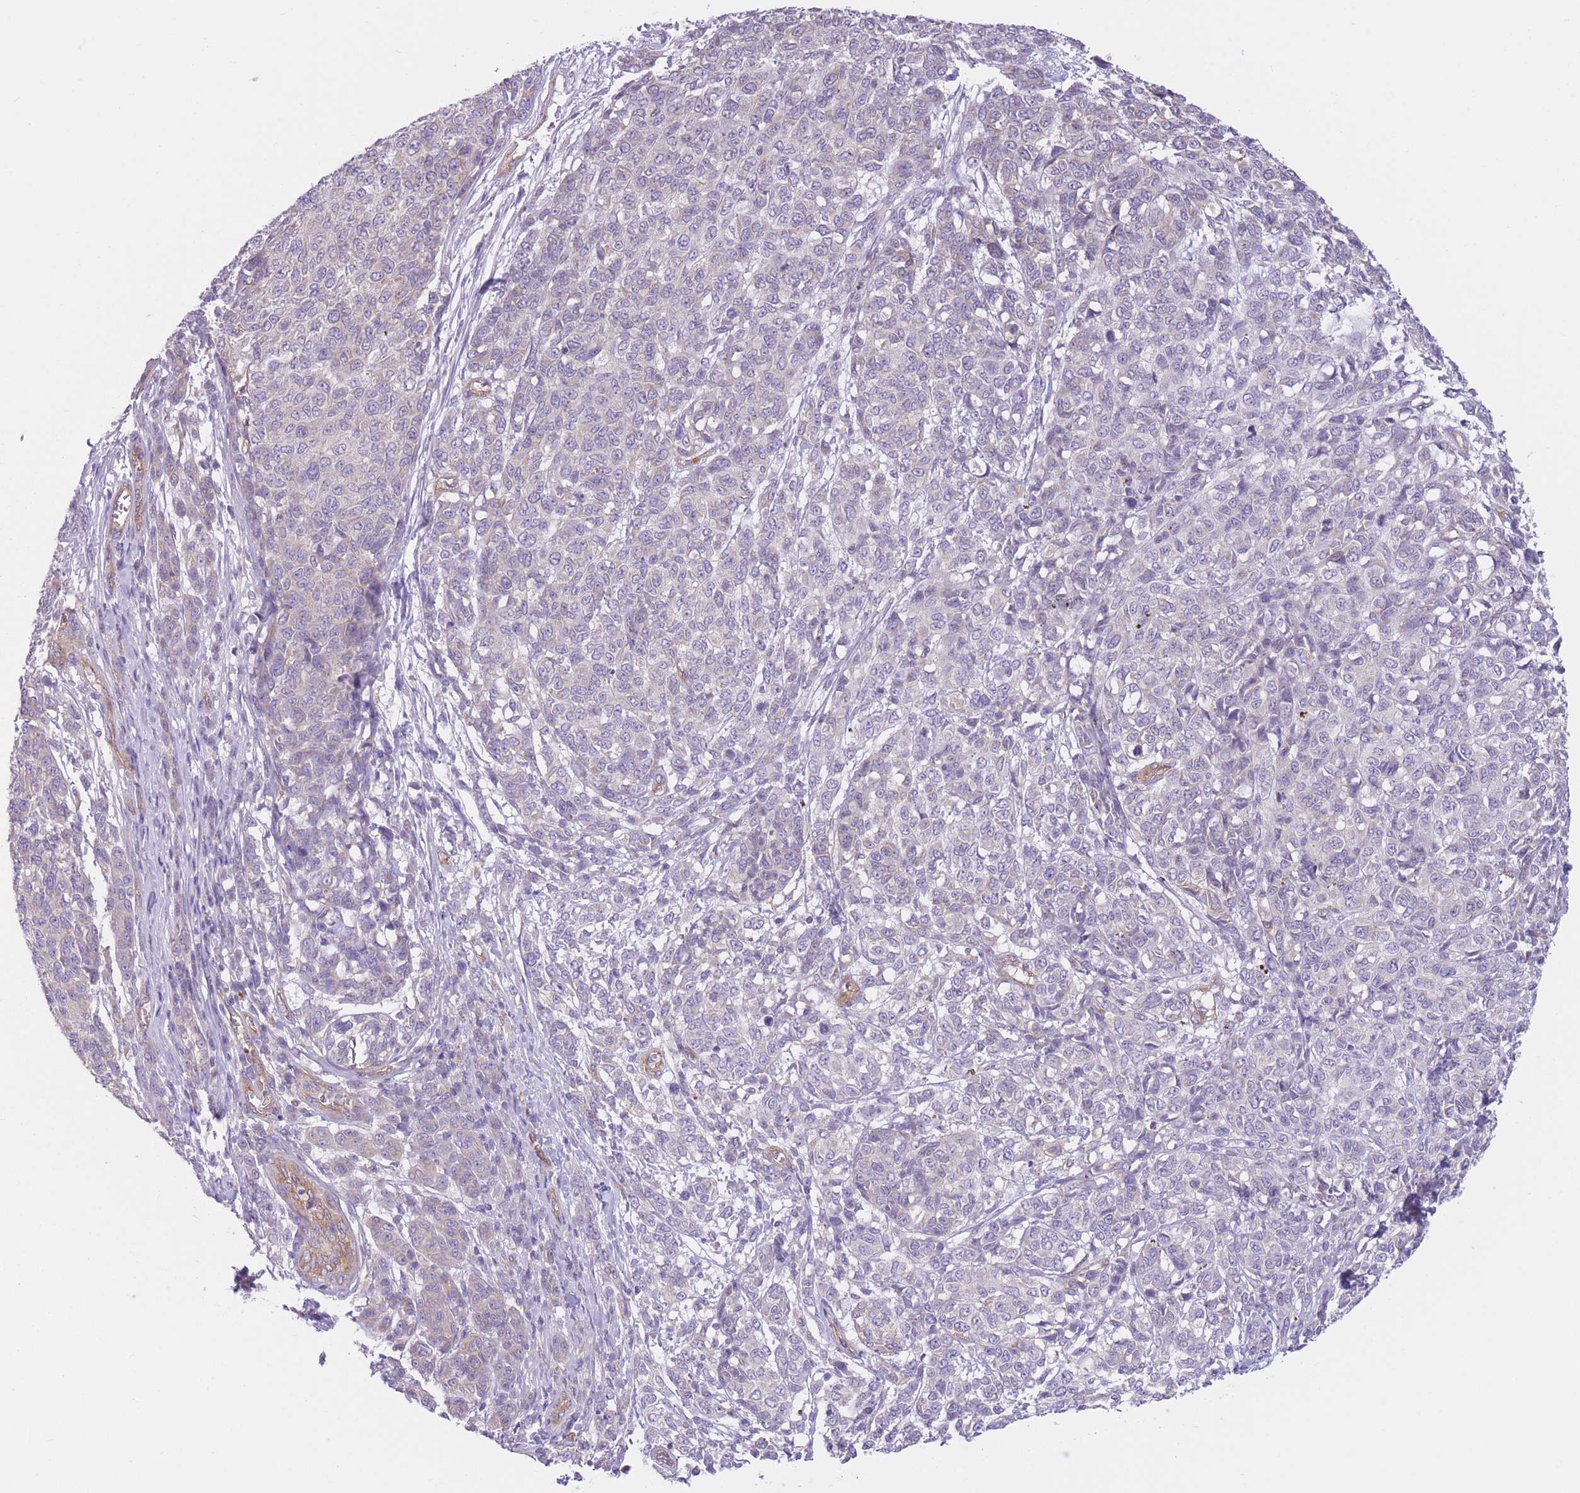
{"staining": {"intensity": "negative", "quantity": "none", "location": "none"}, "tissue": "melanoma", "cell_type": "Tumor cells", "image_type": "cancer", "snomed": [{"axis": "morphology", "description": "Malignant melanoma, NOS"}, {"axis": "topography", "description": "Skin"}], "caption": "Protein analysis of malignant melanoma demonstrates no significant expression in tumor cells.", "gene": "SERPINB3", "patient": {"sex": "male", "age": 49}}